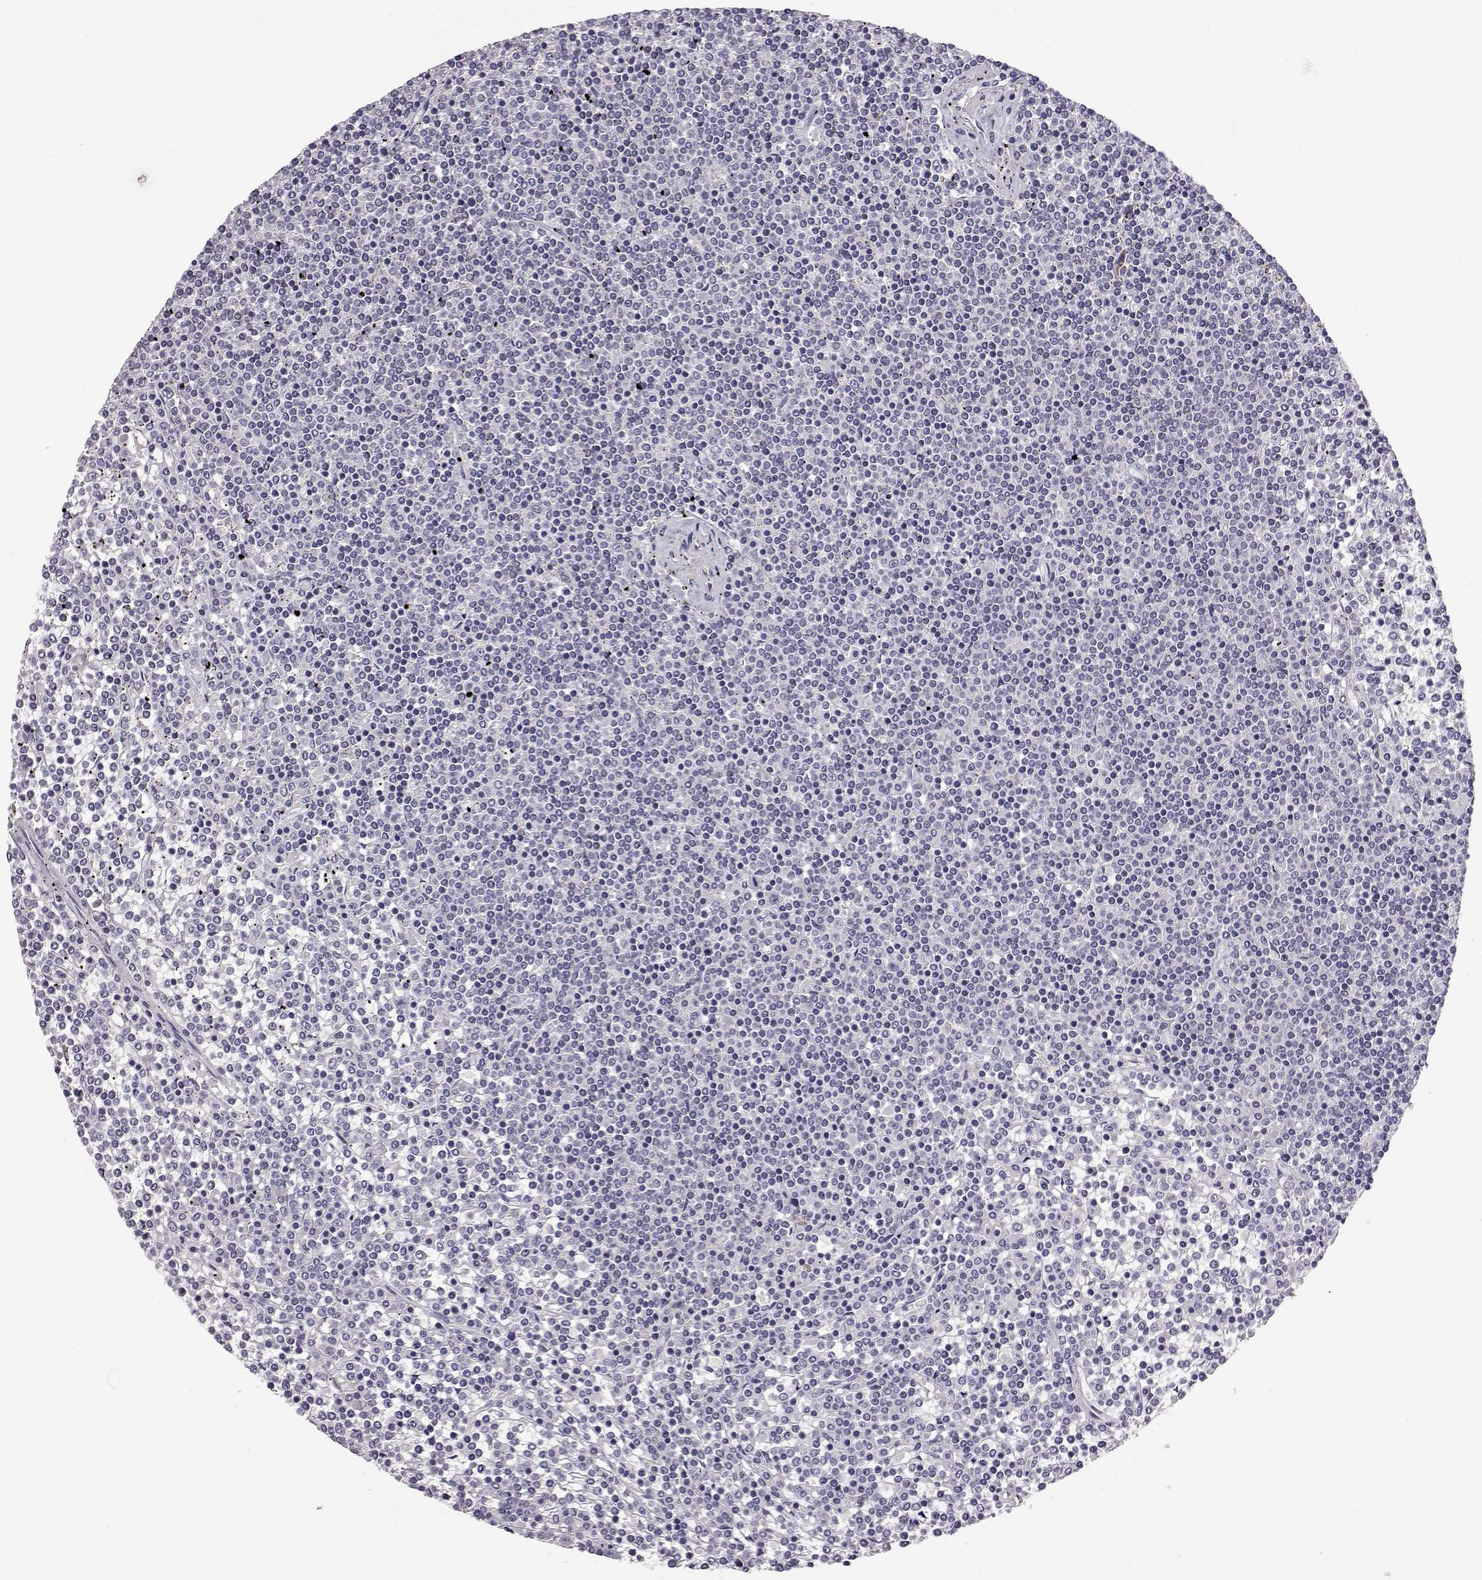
{"staining": {"intensity": "negative", "quantity": "none", "location": "none"}, "tissue": "lymphoma", "cell_type": "Tumor cells", "image_type": "cancer", "snomed": [{"axis": "morphology", "description": "Malignant lymphoma, non-Hodgkin's type, Low grade"}, {"axis": "topography", "description": "Spleen"}], "caption": "Image shows no significant protein positivity in tumor cells of malignant lymphoma, non-Hodgkin's type (low-grade). The staining was performed using DAB (3,3'-diaminobenzidine) to visualize the protein expression in brown, while the nuclei were stained in blue with hematoxylin (Magnification: 20x).", "gene": "AKR1B1", "patient": {"sex": "female", "age": 19}}